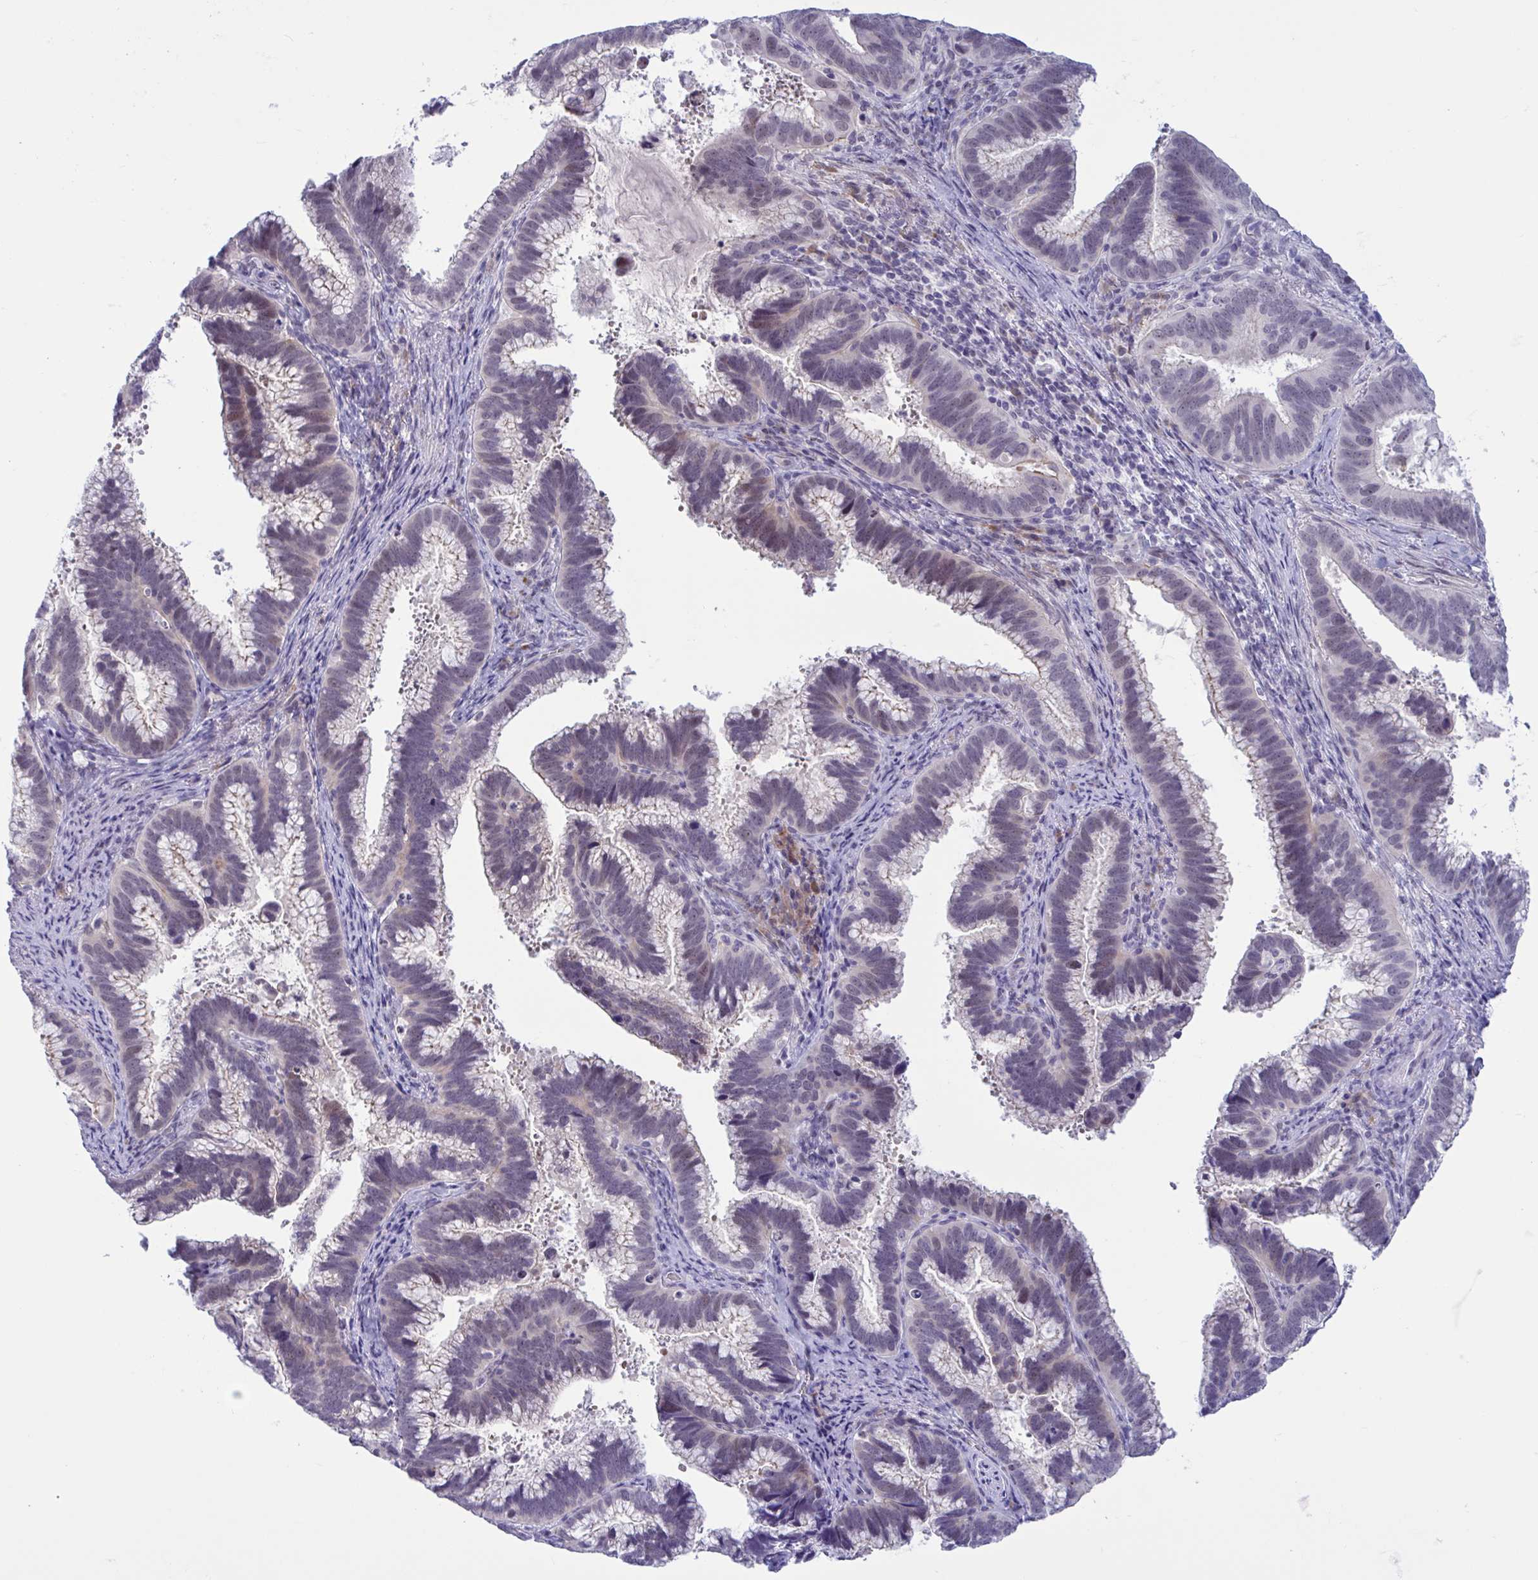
{"staining": {"intensity": "weak", "quantity": "<25%", "location": "nuclear"}, "tissue": "cervical cancer", "cell_type": "Tumor cells", "image_type": "cancer", "snomed": [{"axis": "morphology", "description": "Adenocarcinoma, NOS"}, {"axis": "topography", "description": "Cervix"}], "caption": "This image is of adenocarcinoma (cervical) stained with immunohistochemistry (IHC) to label a protein in brown with the nuclei are counter-stained blue. There is no expression in tumor cells.", "gene": "CNGB3", "patient": {"sex": "female", "age": 56}}